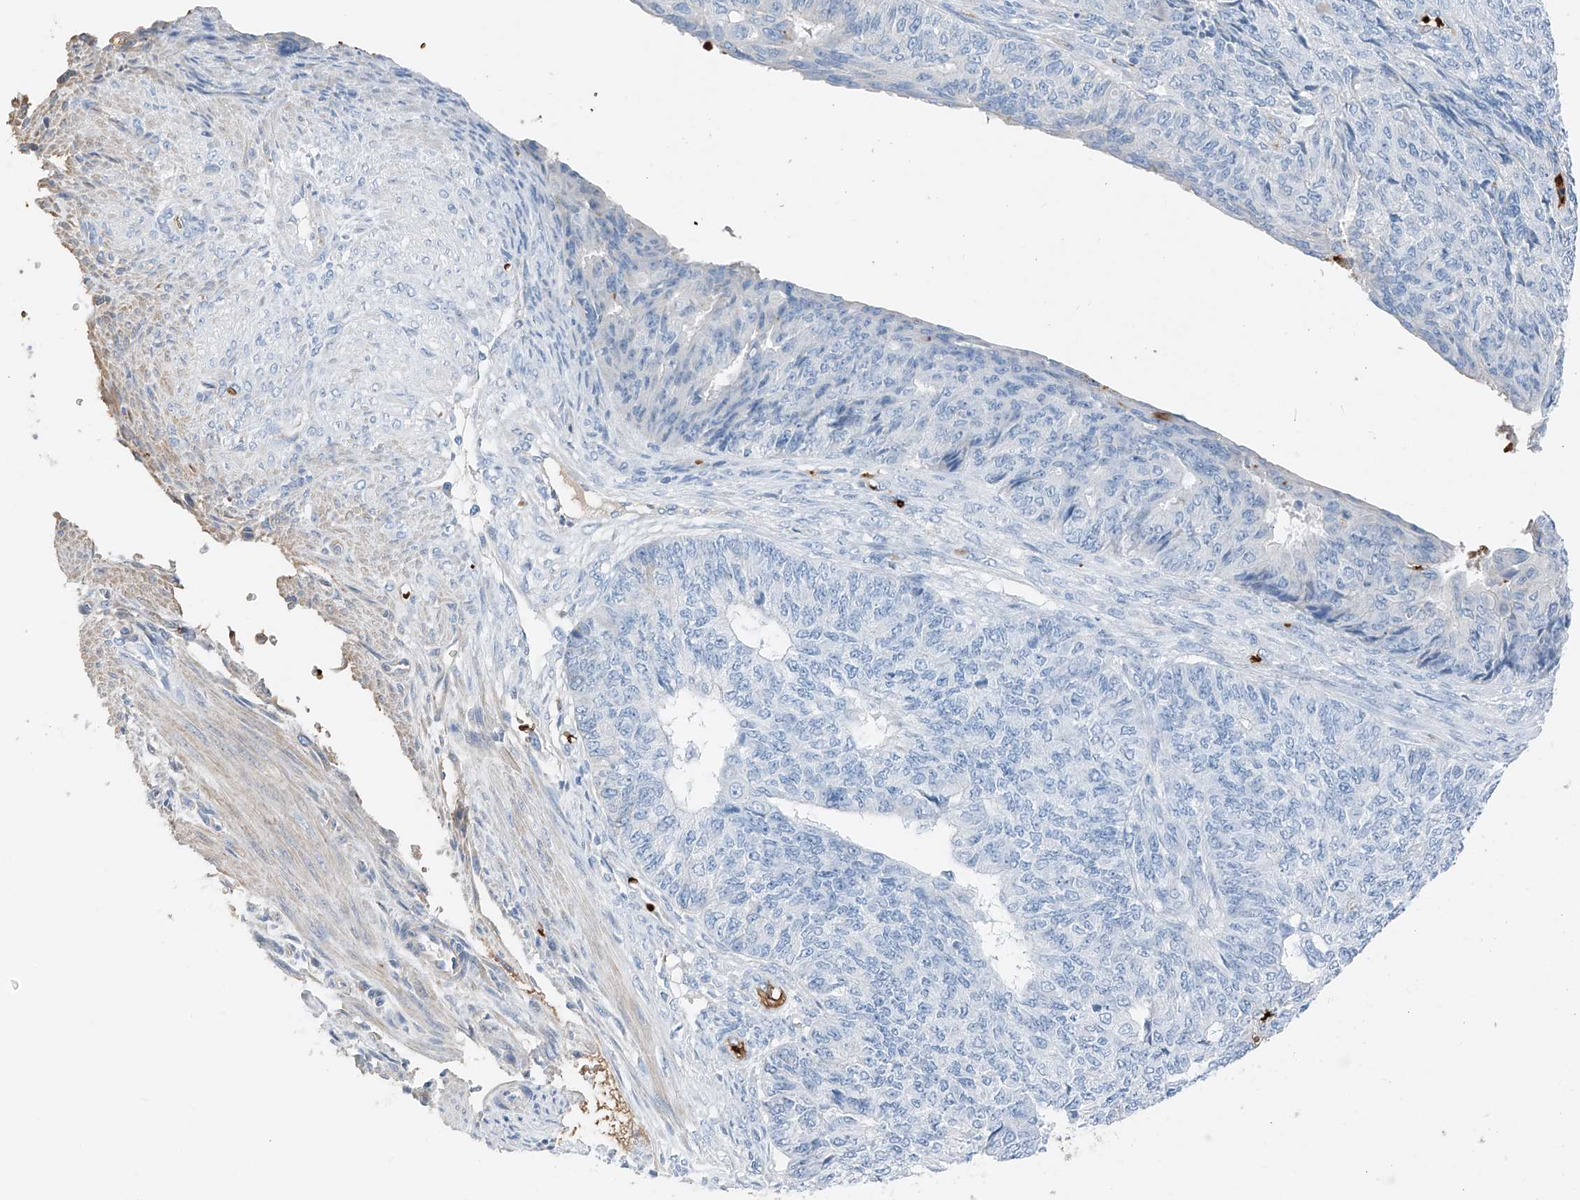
{"staining": {"intensity": "negative", "quantity": "none", "location": "none"}, "tissue": "endometrial cancer", "cell_type": "Tumor cells", "image_type": "cancer", "snomed": [{"axis": "morphology", "description": "Adenocarcinoma, NOS"}, {"axis": "topography", "description": "Endometrium"}], "caption": "The micrograph reveals no significant positivity in tumor cells of endometrial adenocarcinoma.", "gene": "PRSS23", "patient": {"sex": "female", "age": 32}}